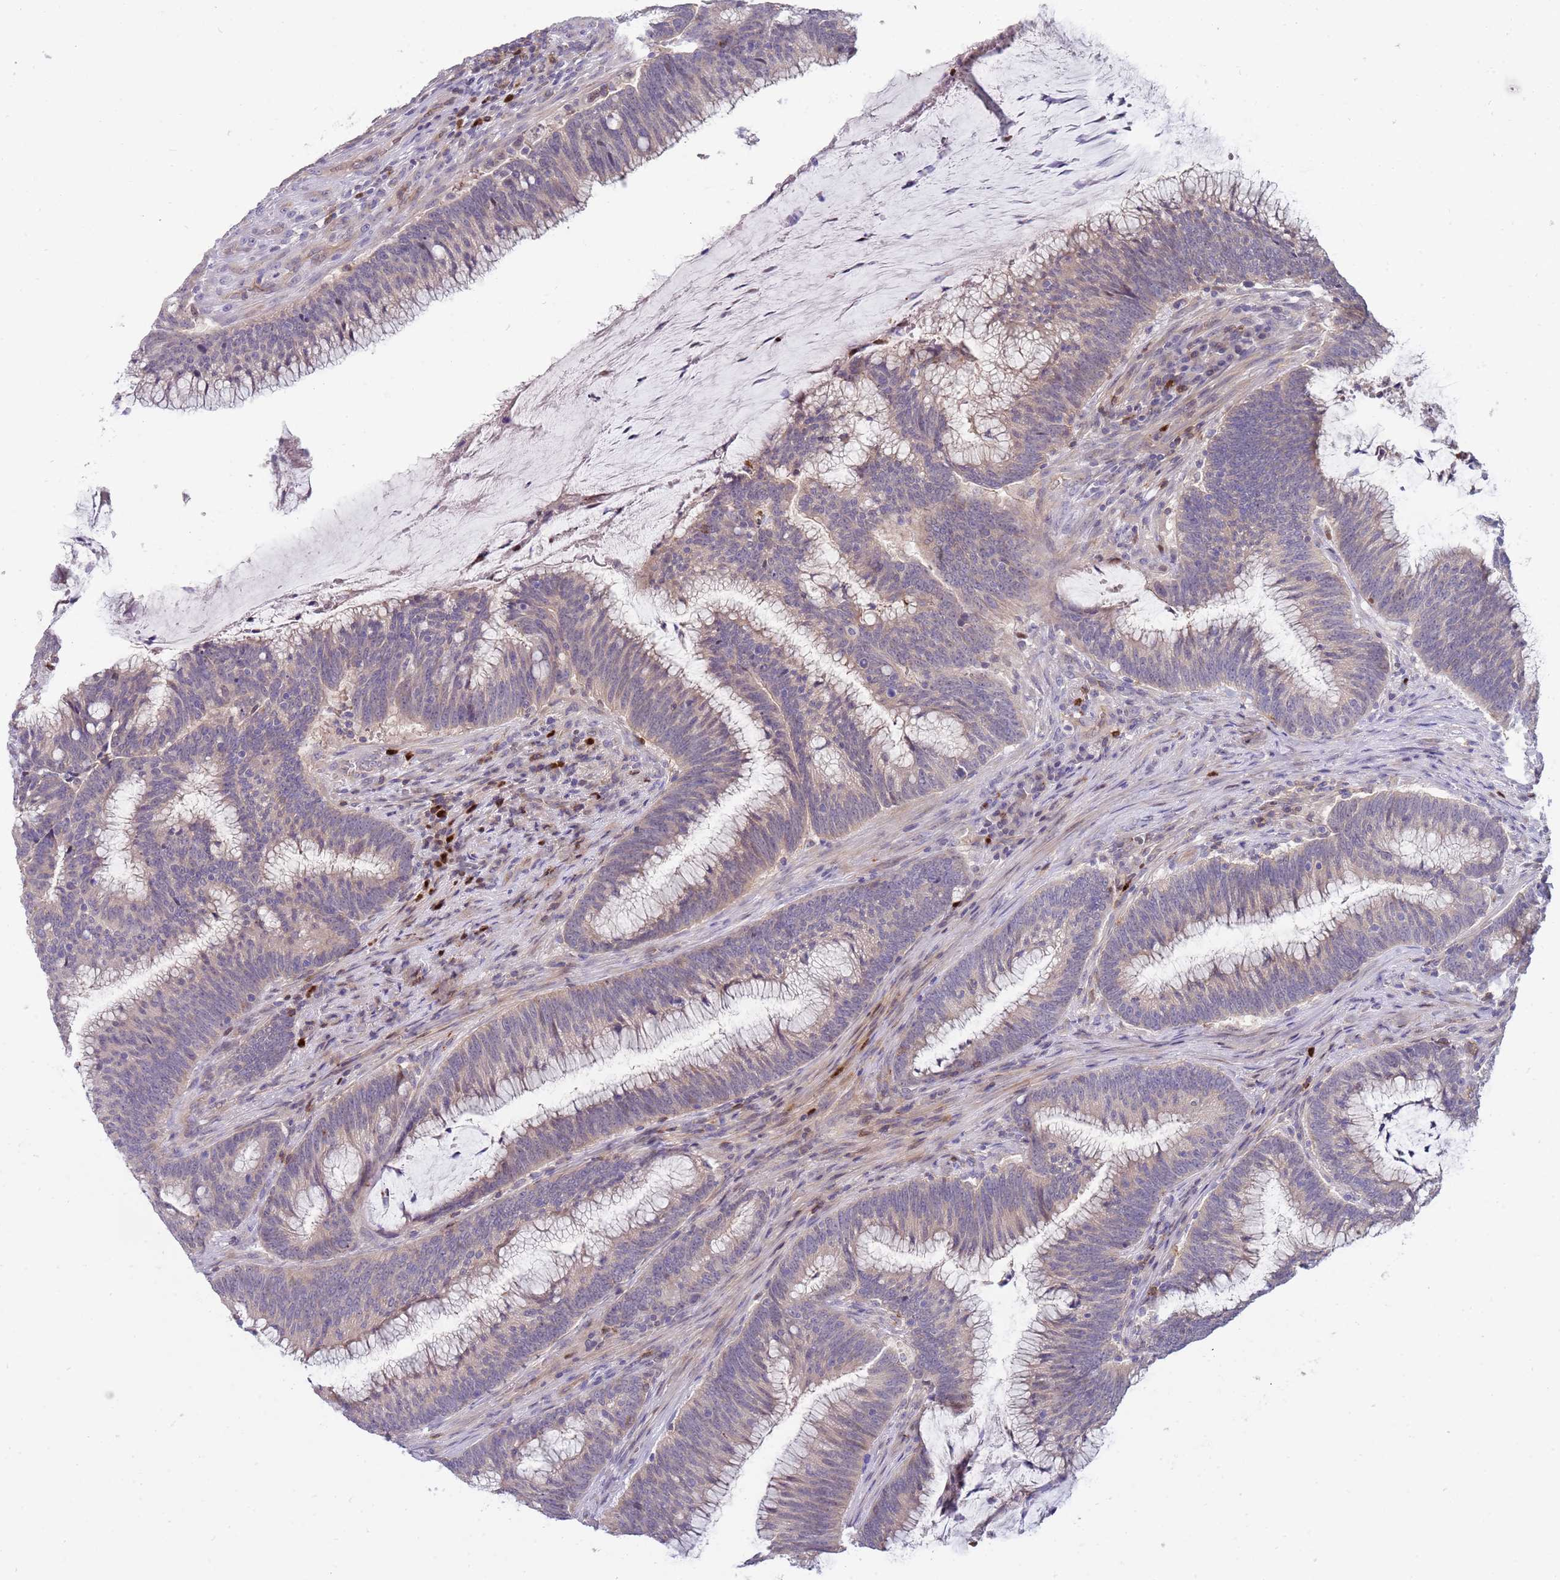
{"staining": {"intensity": "weak", "quantity": "25%-75%", "location": "cytoplasmic/membranous"}, "tissue": "colorectal cancer", "cell_type": "Tumor cells", "image_type": "cancer", "snomed": [{"axis": "morphology", "description": "Adenocarcinoma, NOS"}, {"axis": "topography", "description": "Rectum"}], "caption": "Protein expression analysis of human colorectal cancer reveals weak cytoplasmic/membranous positivity in about 25%-75% of tumor cells.", "gene": "STK25", "patient": {"sex": "female", "age": 77}}